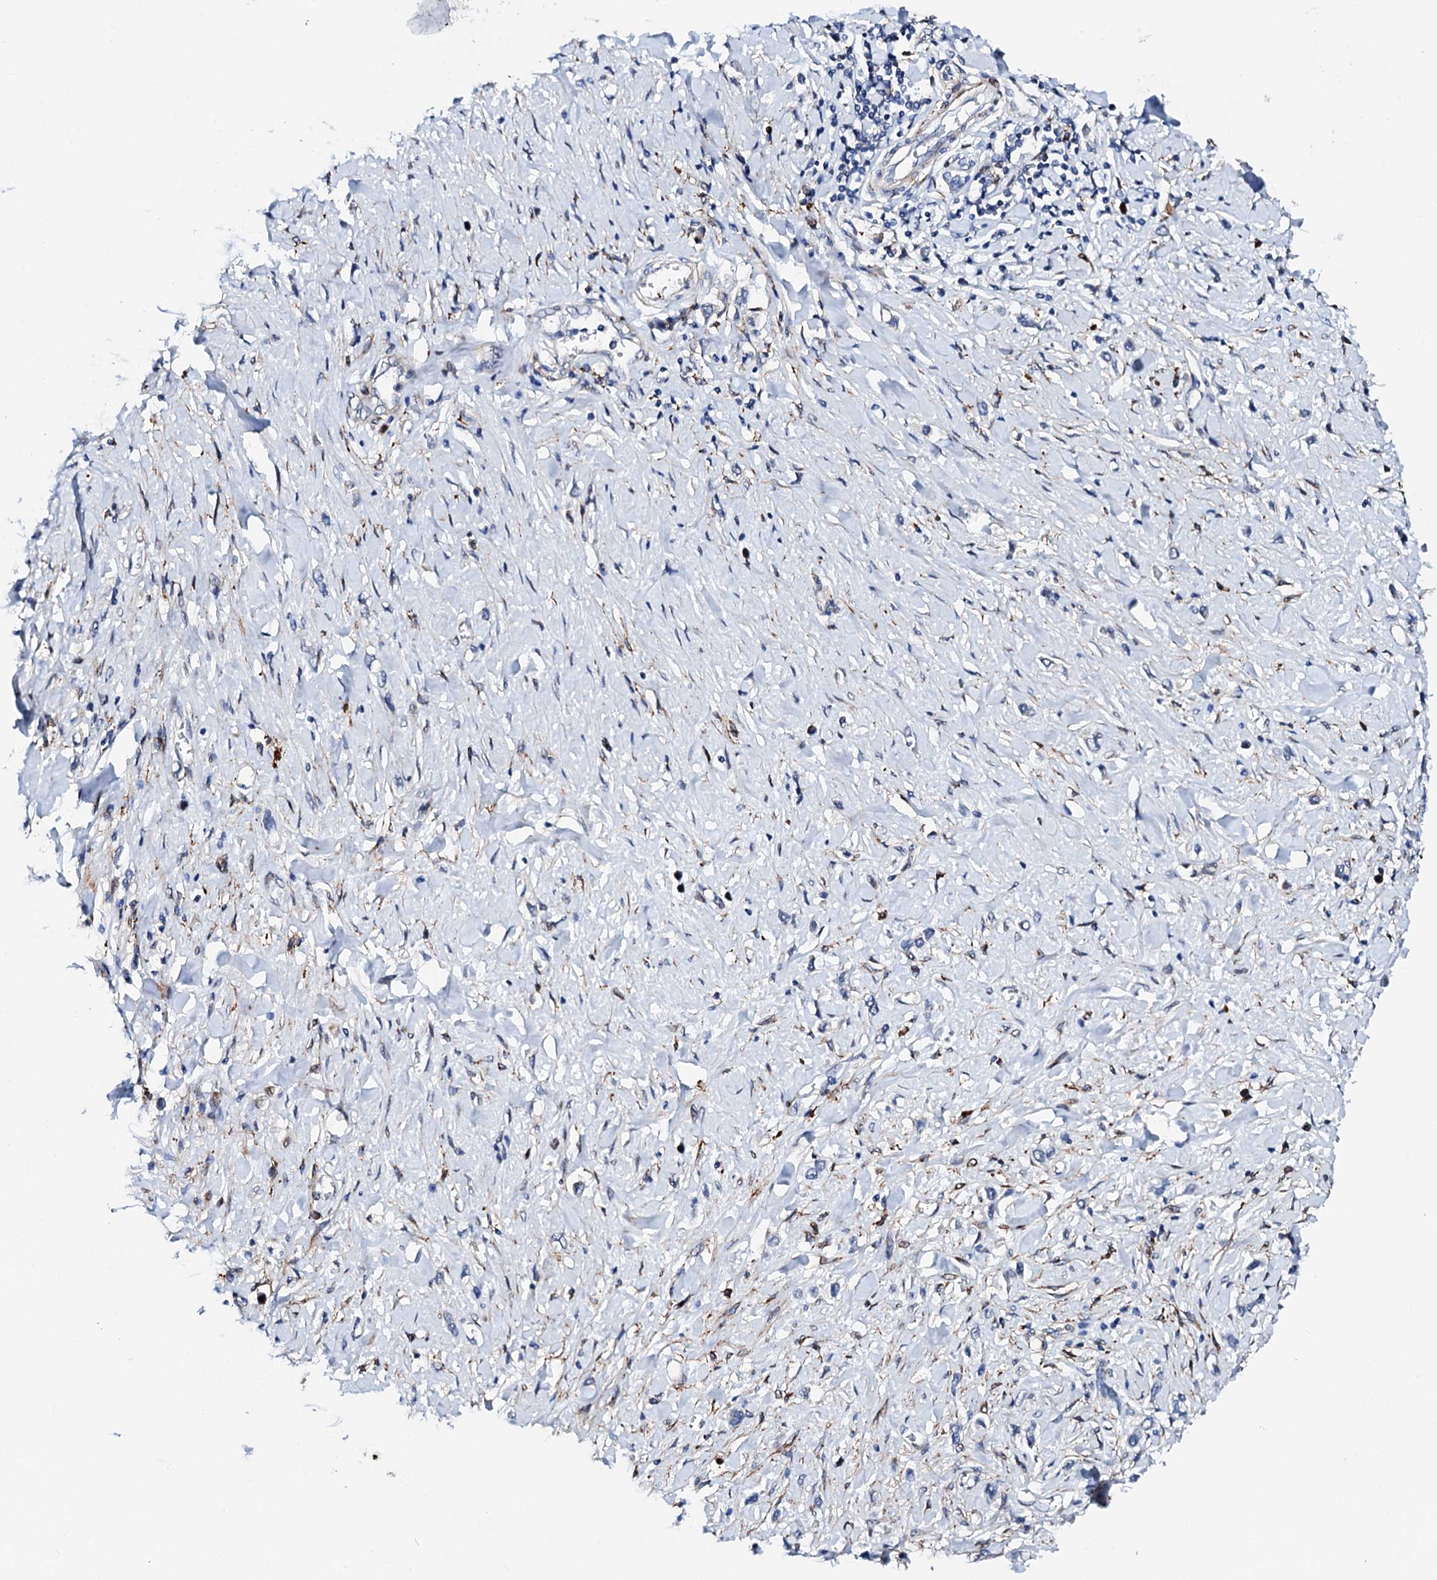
{"staining": {"intensity": "negative", "quantity": "none", "location": "none"}, "tissue": "stomach cancer", "cell_type": "Tumor cells", "image_type": "cancer", "snomed": [{"axis": "morphology", "description": "Normal tissue, NOS"}, {"axis": "morphology", "description": "Adenocarcinoma, NOS"}, {"axis": "topography", "description": "Stomach, upper"}, {"axis": "topography", "description": "Stomach"}], "caption": "This image is of adenocarcinoma (stomach) stained with IHC to label a protein in brown with the nuclei are counter-stained blue. There is no staining in tumor cells.", "gene": "MED13L", "patient": {"sex": "female", "age": 65}}